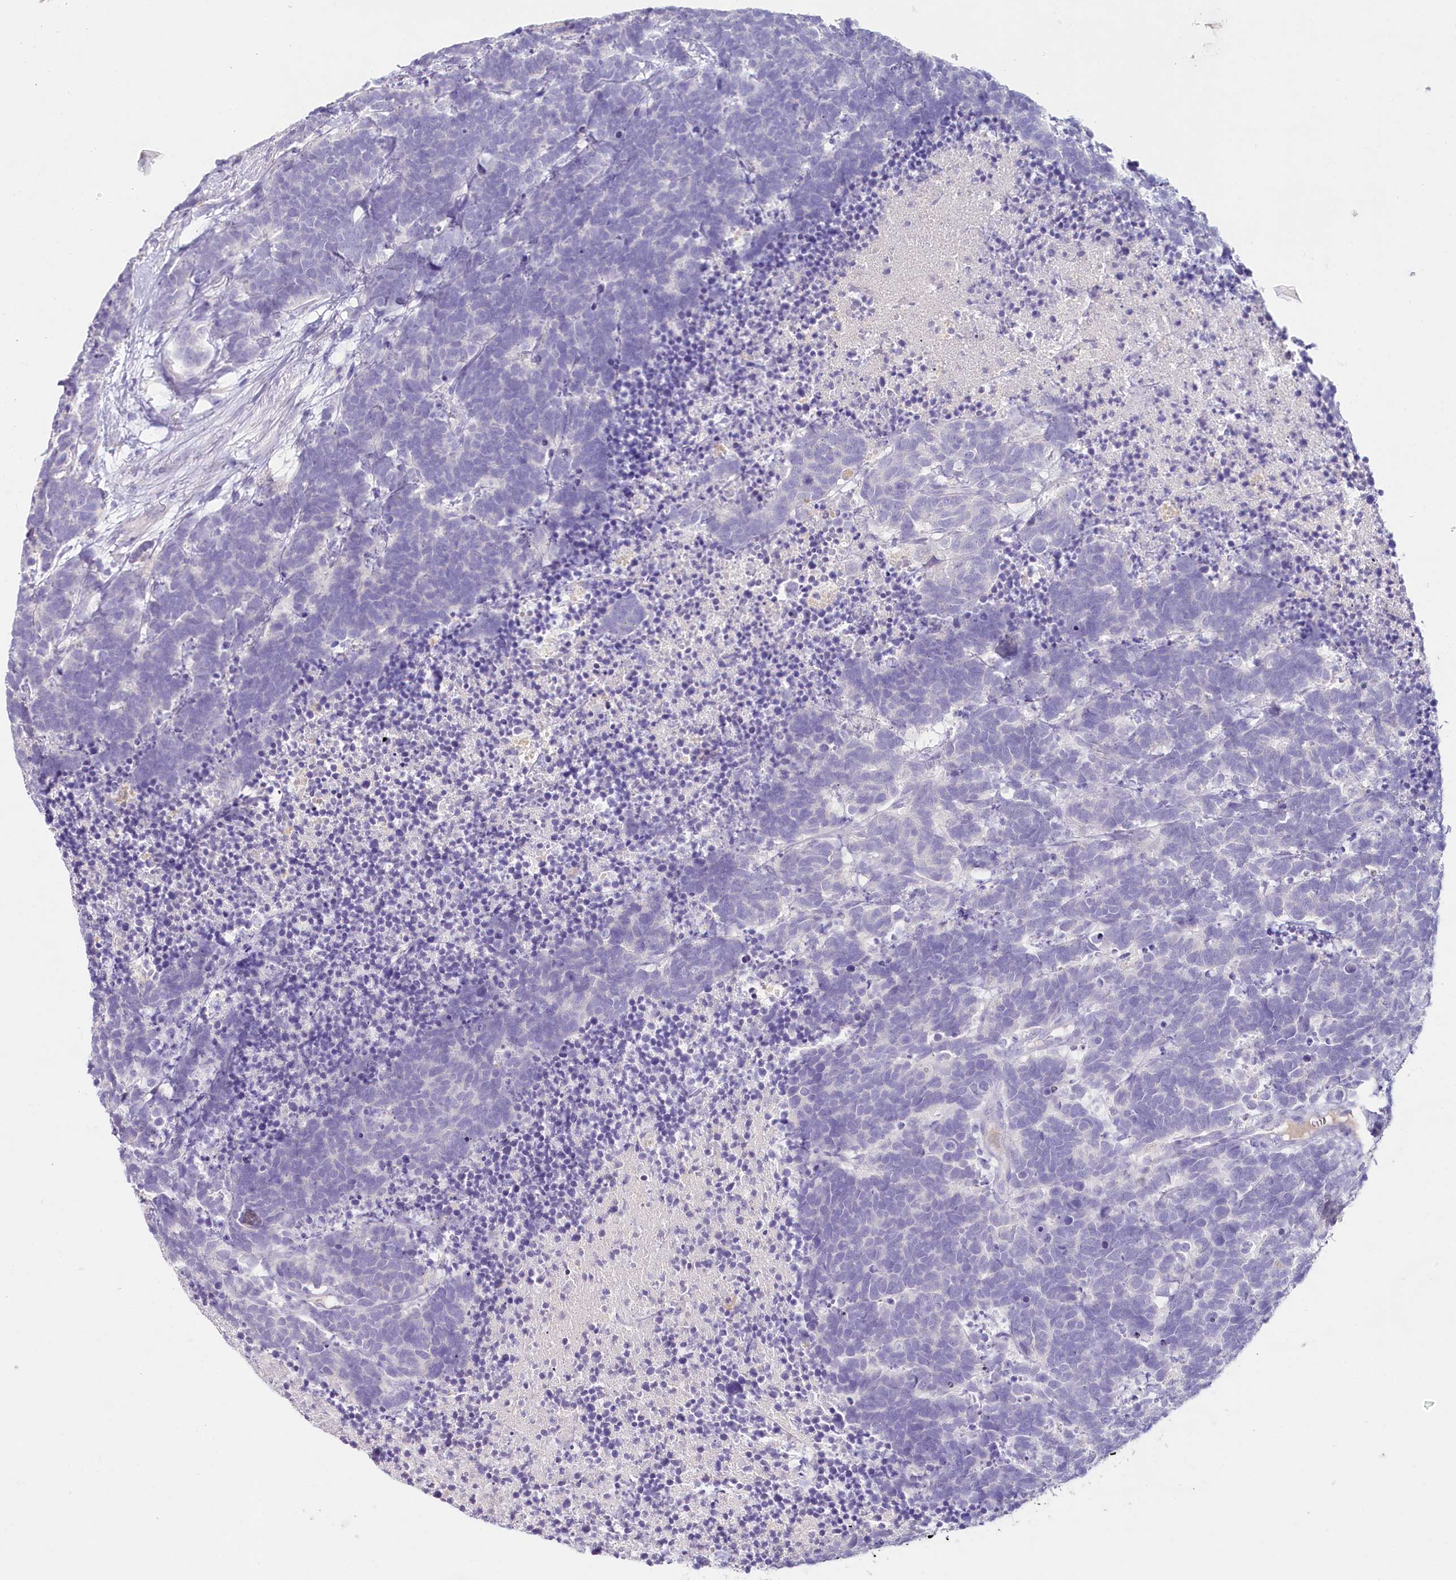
{"staining": {"intensity": "negative", "quantity": "none", "location": "none"}, "tissue": "carcinoid", "cell_type": "Tumor cells", "image_type": "cancer", "snomed": [{"axis": "morphology", "description": "Carcinoma, NOS"}, {"axis": "morphology", "description": "Carcinoid, malignant, NOS"}, {"axis": "topography", "description": "Urinary bladder"}], "caption": "This is an IHC photomicrograph of human malignant carcinoid. There is no positivity in tumor cells.", "gene": "HPD", "patient": {"sex": "male", "age": 57}}